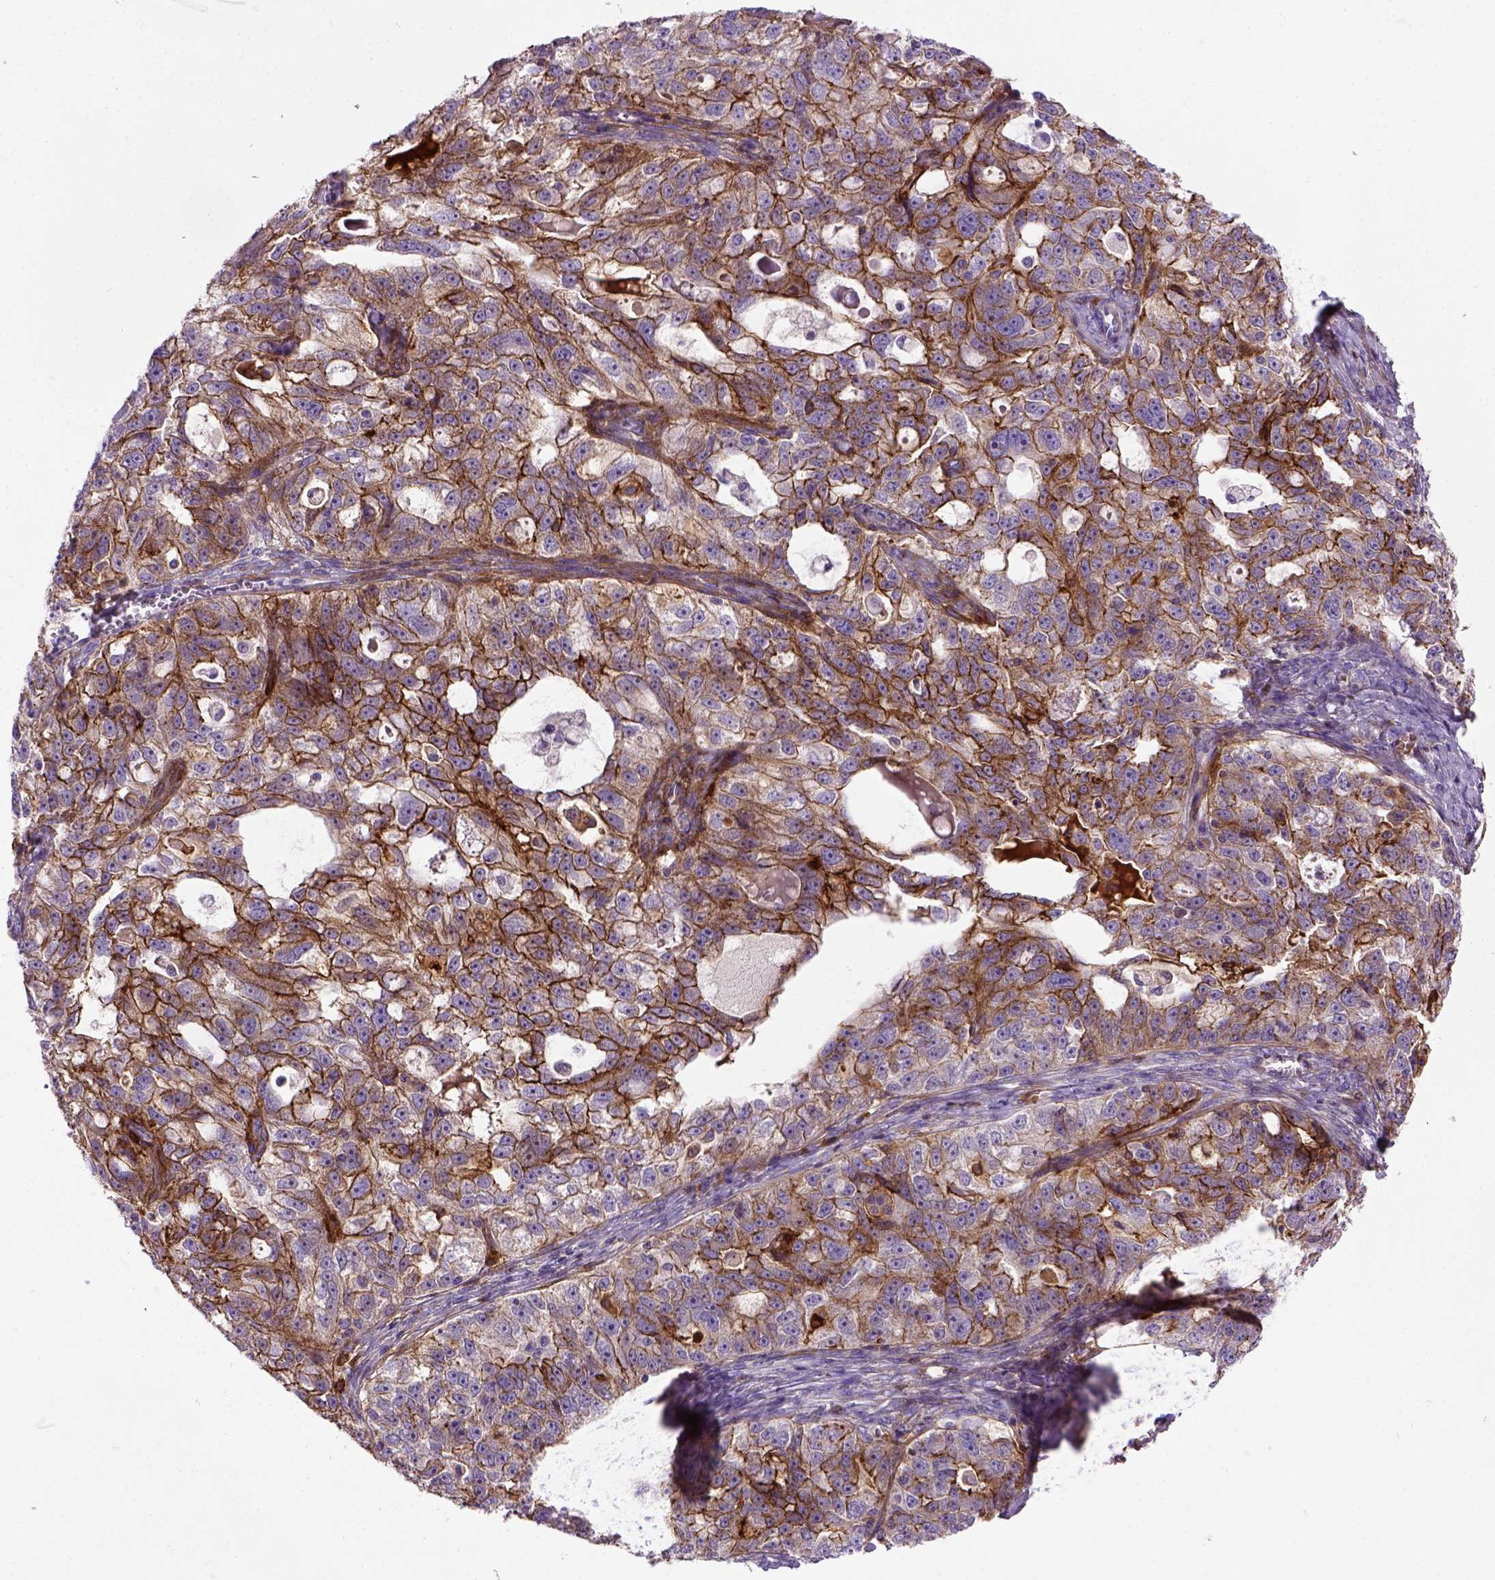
{"staining": {"intensity": "moderate", "quantity": ">75%", "location": "cytoplasmic/membranous"}, "tissue": "ovarian cancer", "cell_type": "Tumor cells", "image_type": "cancer", "snomed": [{"axis": "morphology", "description": "Cystadenocarcinoma, serous, NOS"}, {"axis": "topography", "description": "Ovary"}], "caption": "This micrograph demonstrates IHC staining of human ovarian cancer, with medium moderate cytoplasmic/membranous positivity in approximately >75% of tumor cells.", "gene": "CDH1", "patient": {"sex": "female", "age": 51}}